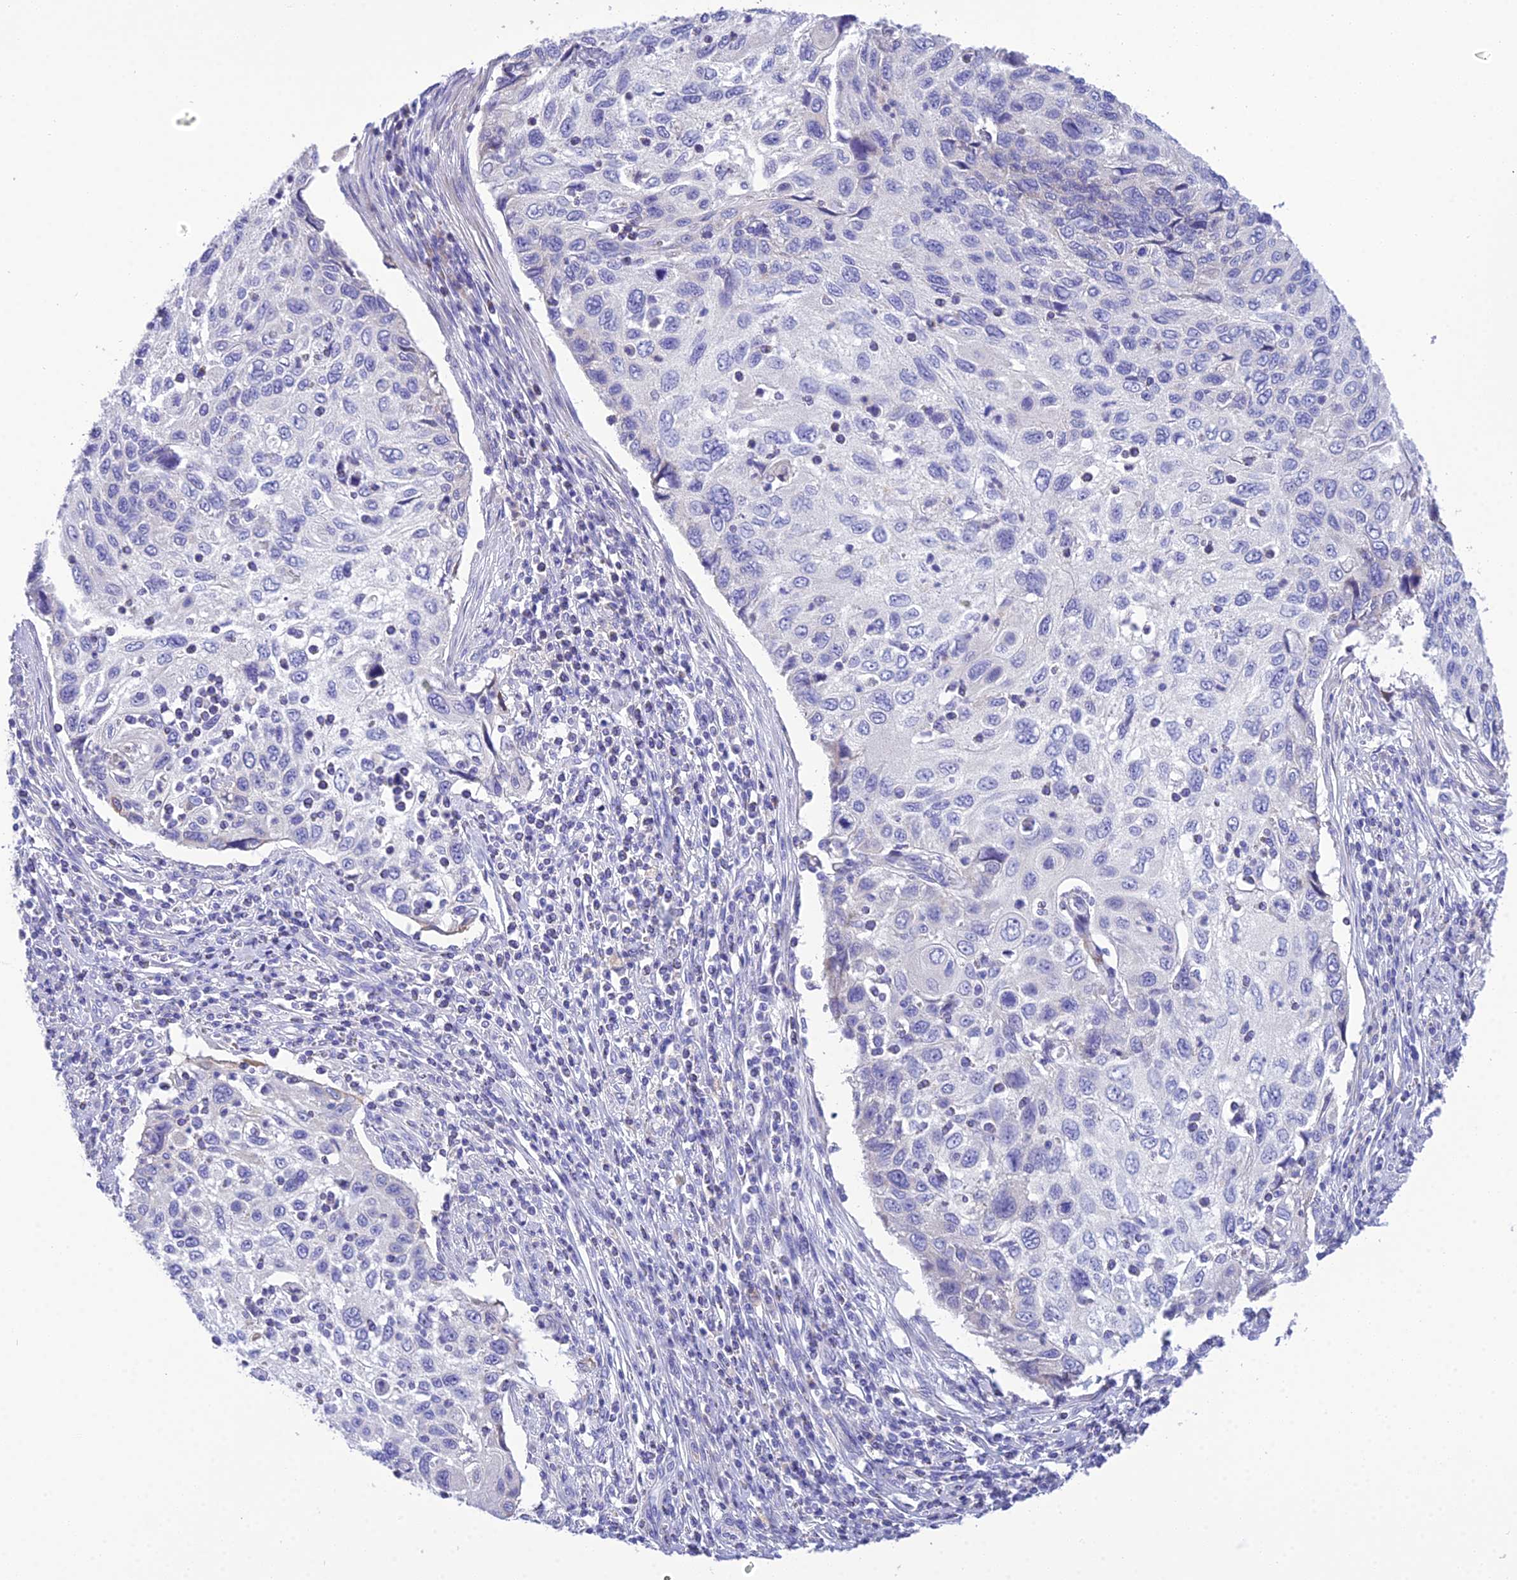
{"staining": {"intensity": "negative", "quantity": "none", "location": "none"}, "tissue": "cervical cancer", "cell_type": "Tumor cells", "image_type": "cancer", "snomed": [{"axis": "morphology", "description": "Squamous cell carcinoma, NOS"}, {"axis": "topography", "description": "Cervix"}], "caption": "An image of squamous cell carcinoma (cervical) stained for a protein demonstrates no brown staining in tumor cells.", "gene": "KIAA0408", "patient": {"sex": "female", "age": 70}}